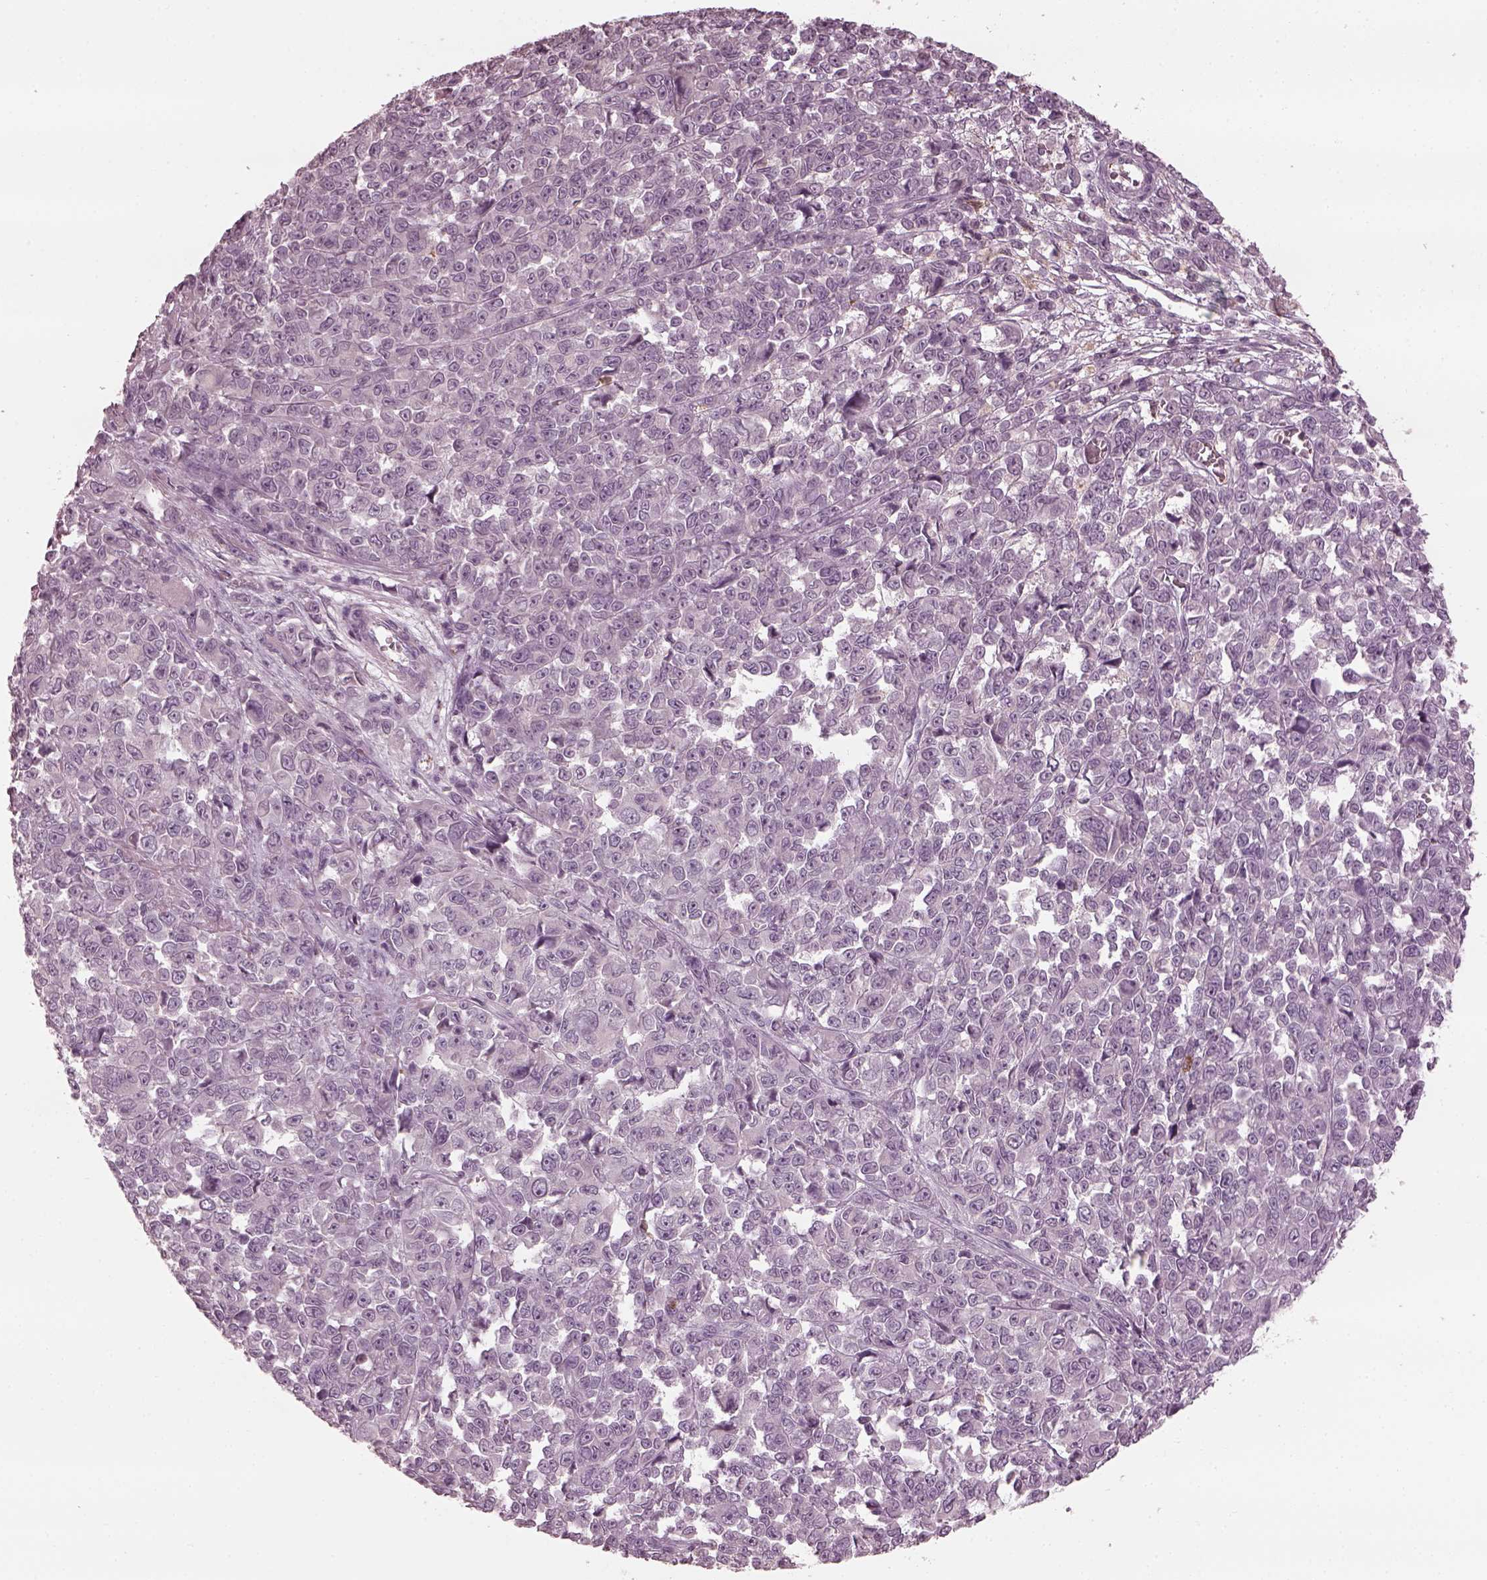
{"staining": {"intensity": "negative", "quantity": "none", "location": "none"}, "tissue": "melanoma", "cell_type": "Tumor cells", "image_type": "cancer", "snomed": [{"axis": "morphology", "description": "Malignant melanoma, NOS"}, {"axis": "topography", "description": "Skin"}], "caption": "Photomicrograph shows no significant protein staining in tumor cells of melanoma.", "gene": "PSTPIP2", "patient": {"sex": "female", "age": 95}}